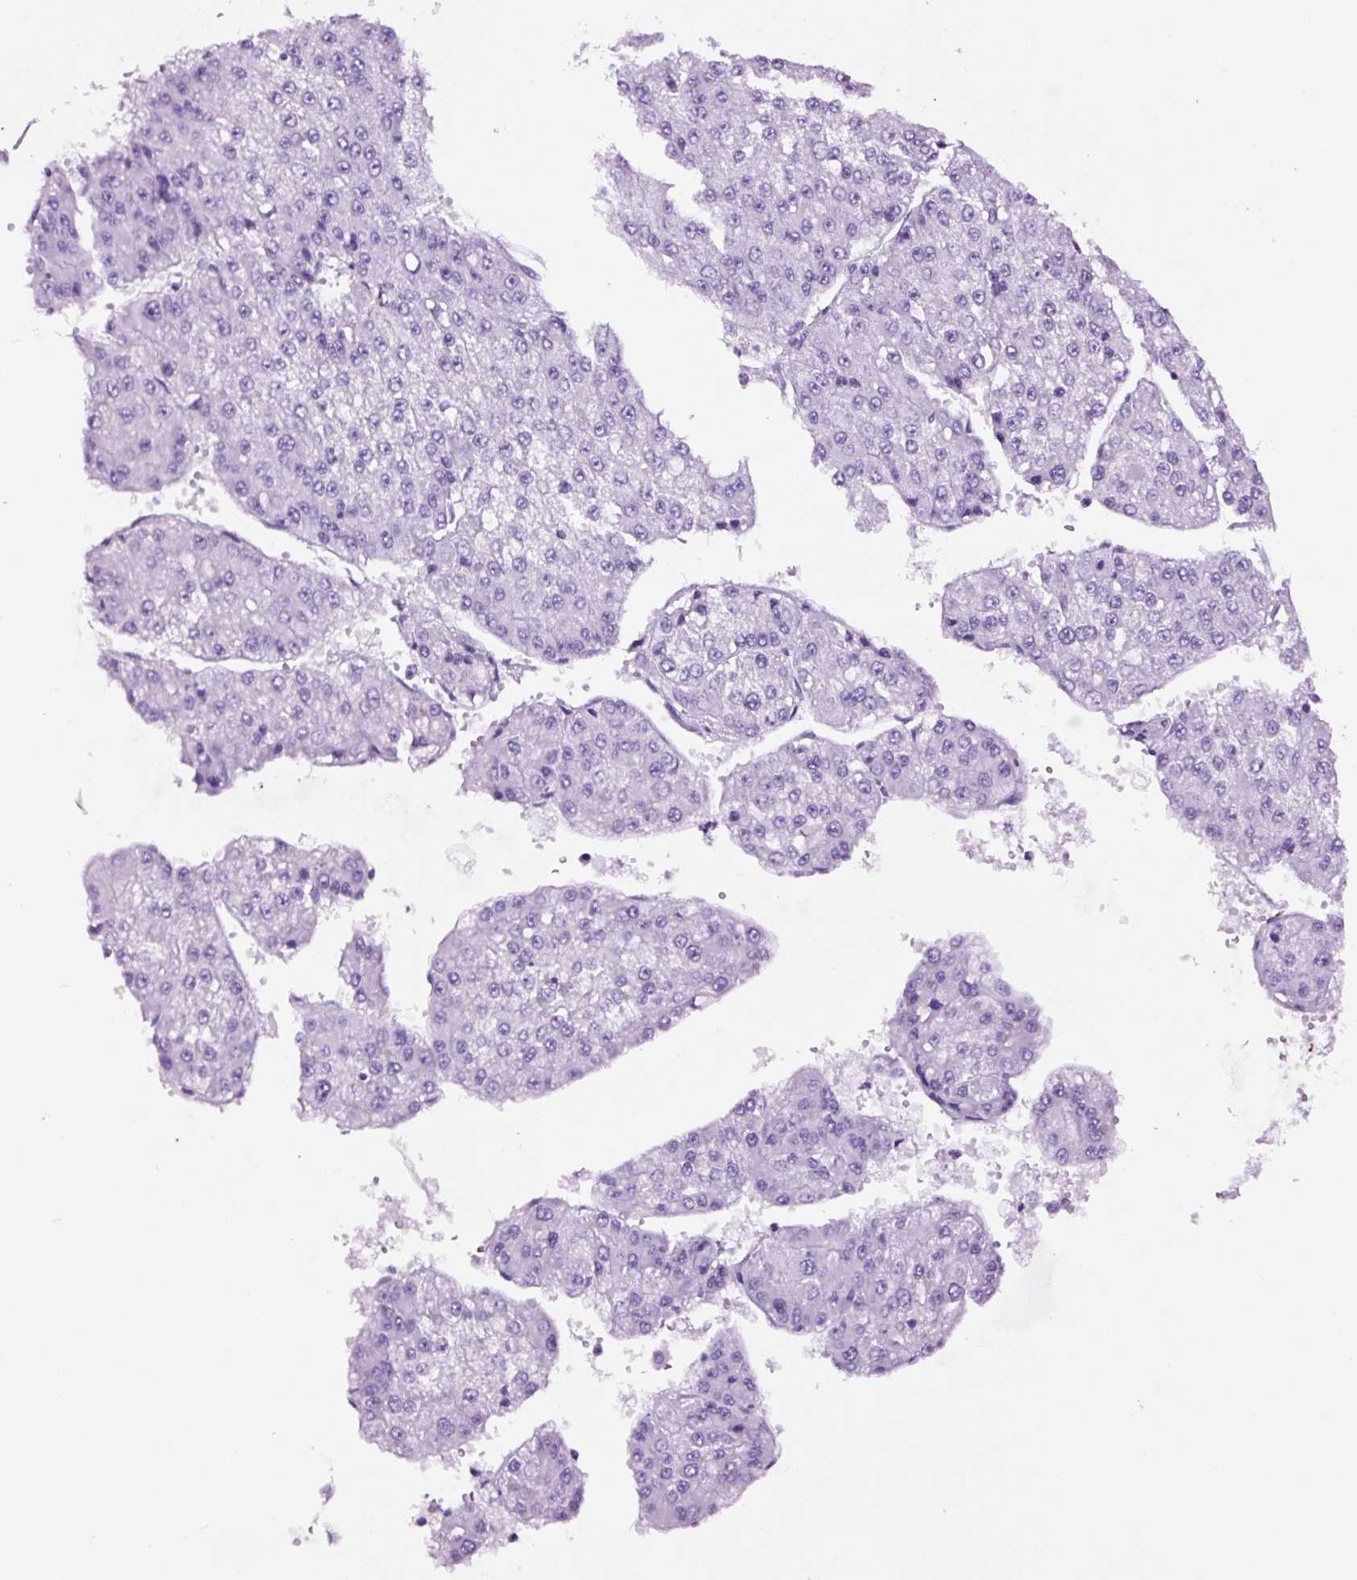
{"staining": {"intensity": "negative", "quantity": "none", "location": "none"}, "tissue": "liver cancer", "cell_type": "Tumor cells", "image_type": "cancer", "snomed": [{"axis": "morphology", "description": "Carcinoma, Hepatocellular, NOS"}, {"axis": "topography", "description": "Liver"}], "caption": "An immunohistochemistry histopathology image of liver cancer is shown. There is no staining in tumor cells of liver cancer.", "gene": "FBXL7", "patient": {"sex": "female", "age": 73}}